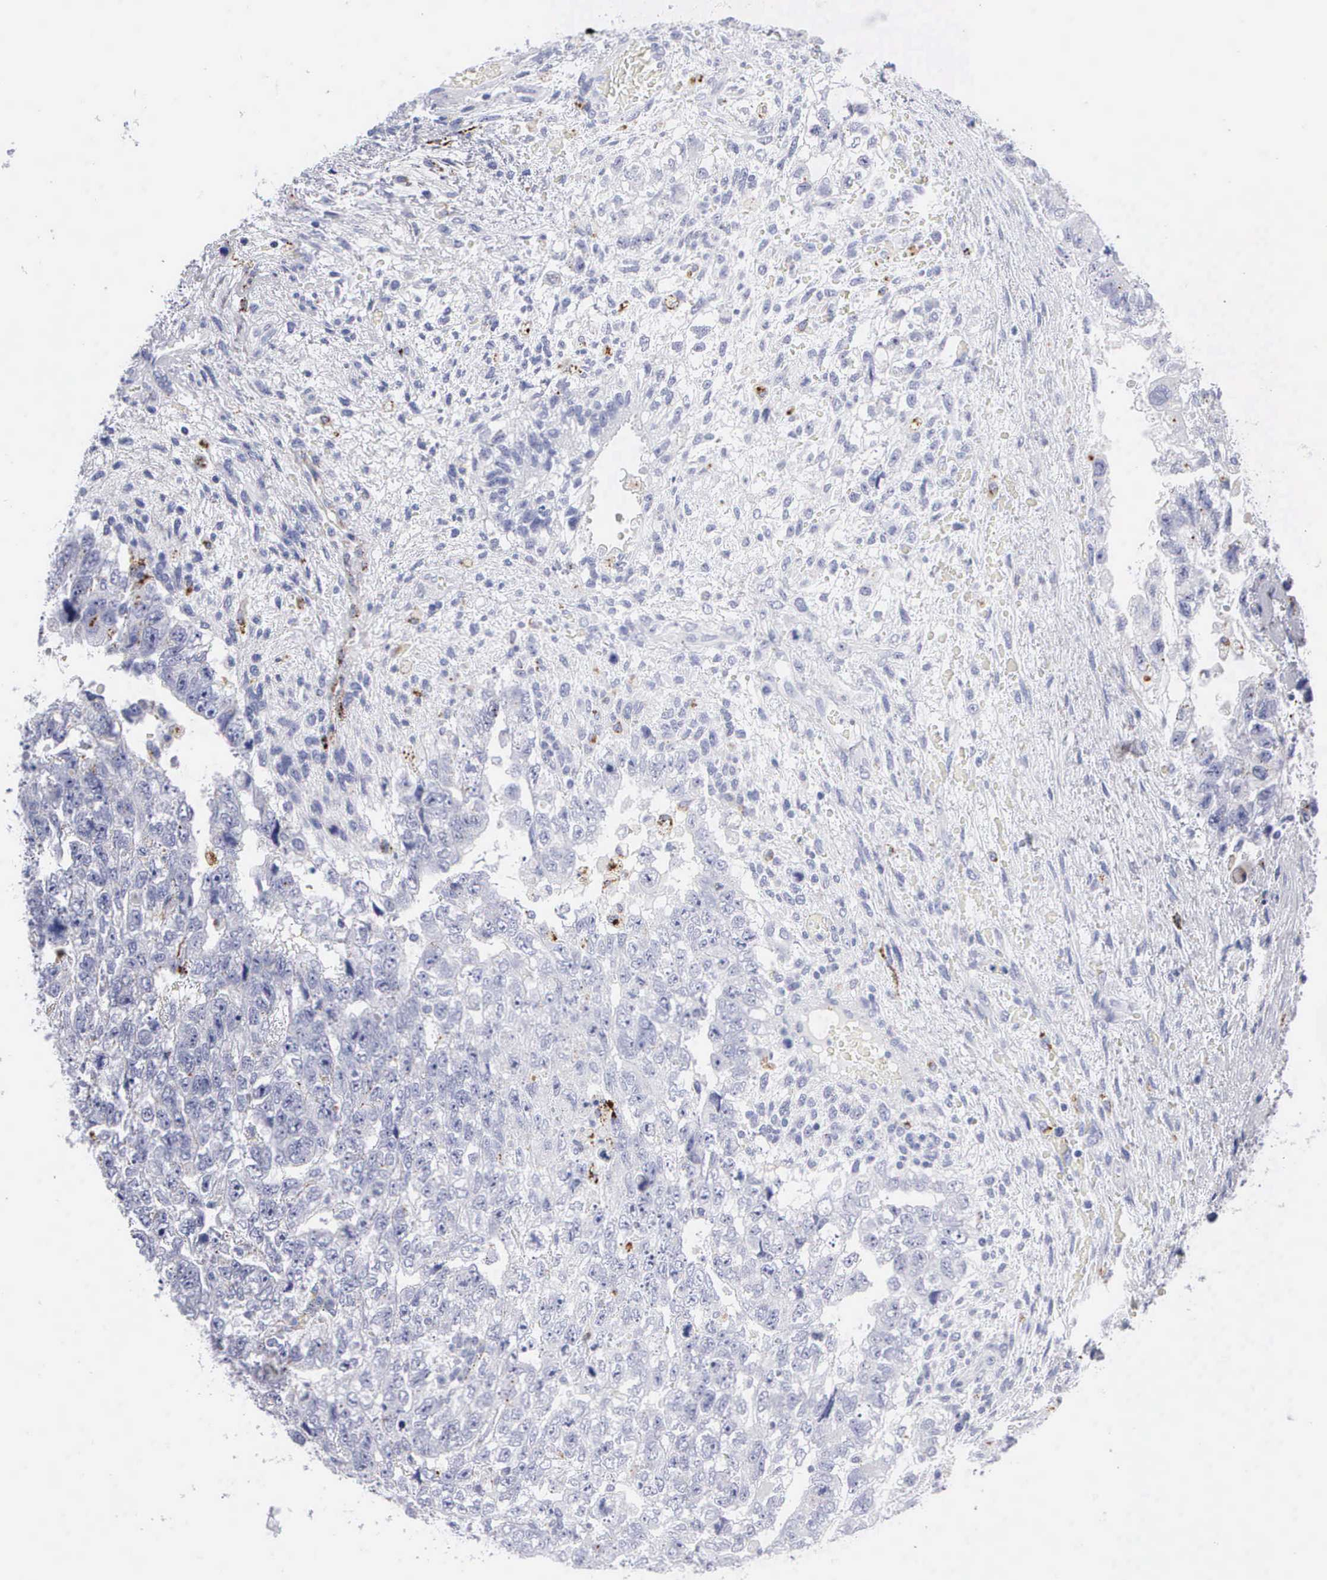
{"staining": {"intensity": "negative", "quantity": "none", "location": "none"}, "tissue": "testis cancer", "cell_type": "Tumor cells", "image_type": "cancer", "snomed": [{"axis": "morphology", "description": "Carcinoma, Embryonal, NOS"}, {"axis": "topography", "description": "Testis"}], "caption": "A micrograph of human testis embryonal carcinoma is negative for staining in tumor cells.", "gene": "CTSL", "patient": {"sex": "male", "age": 36}}